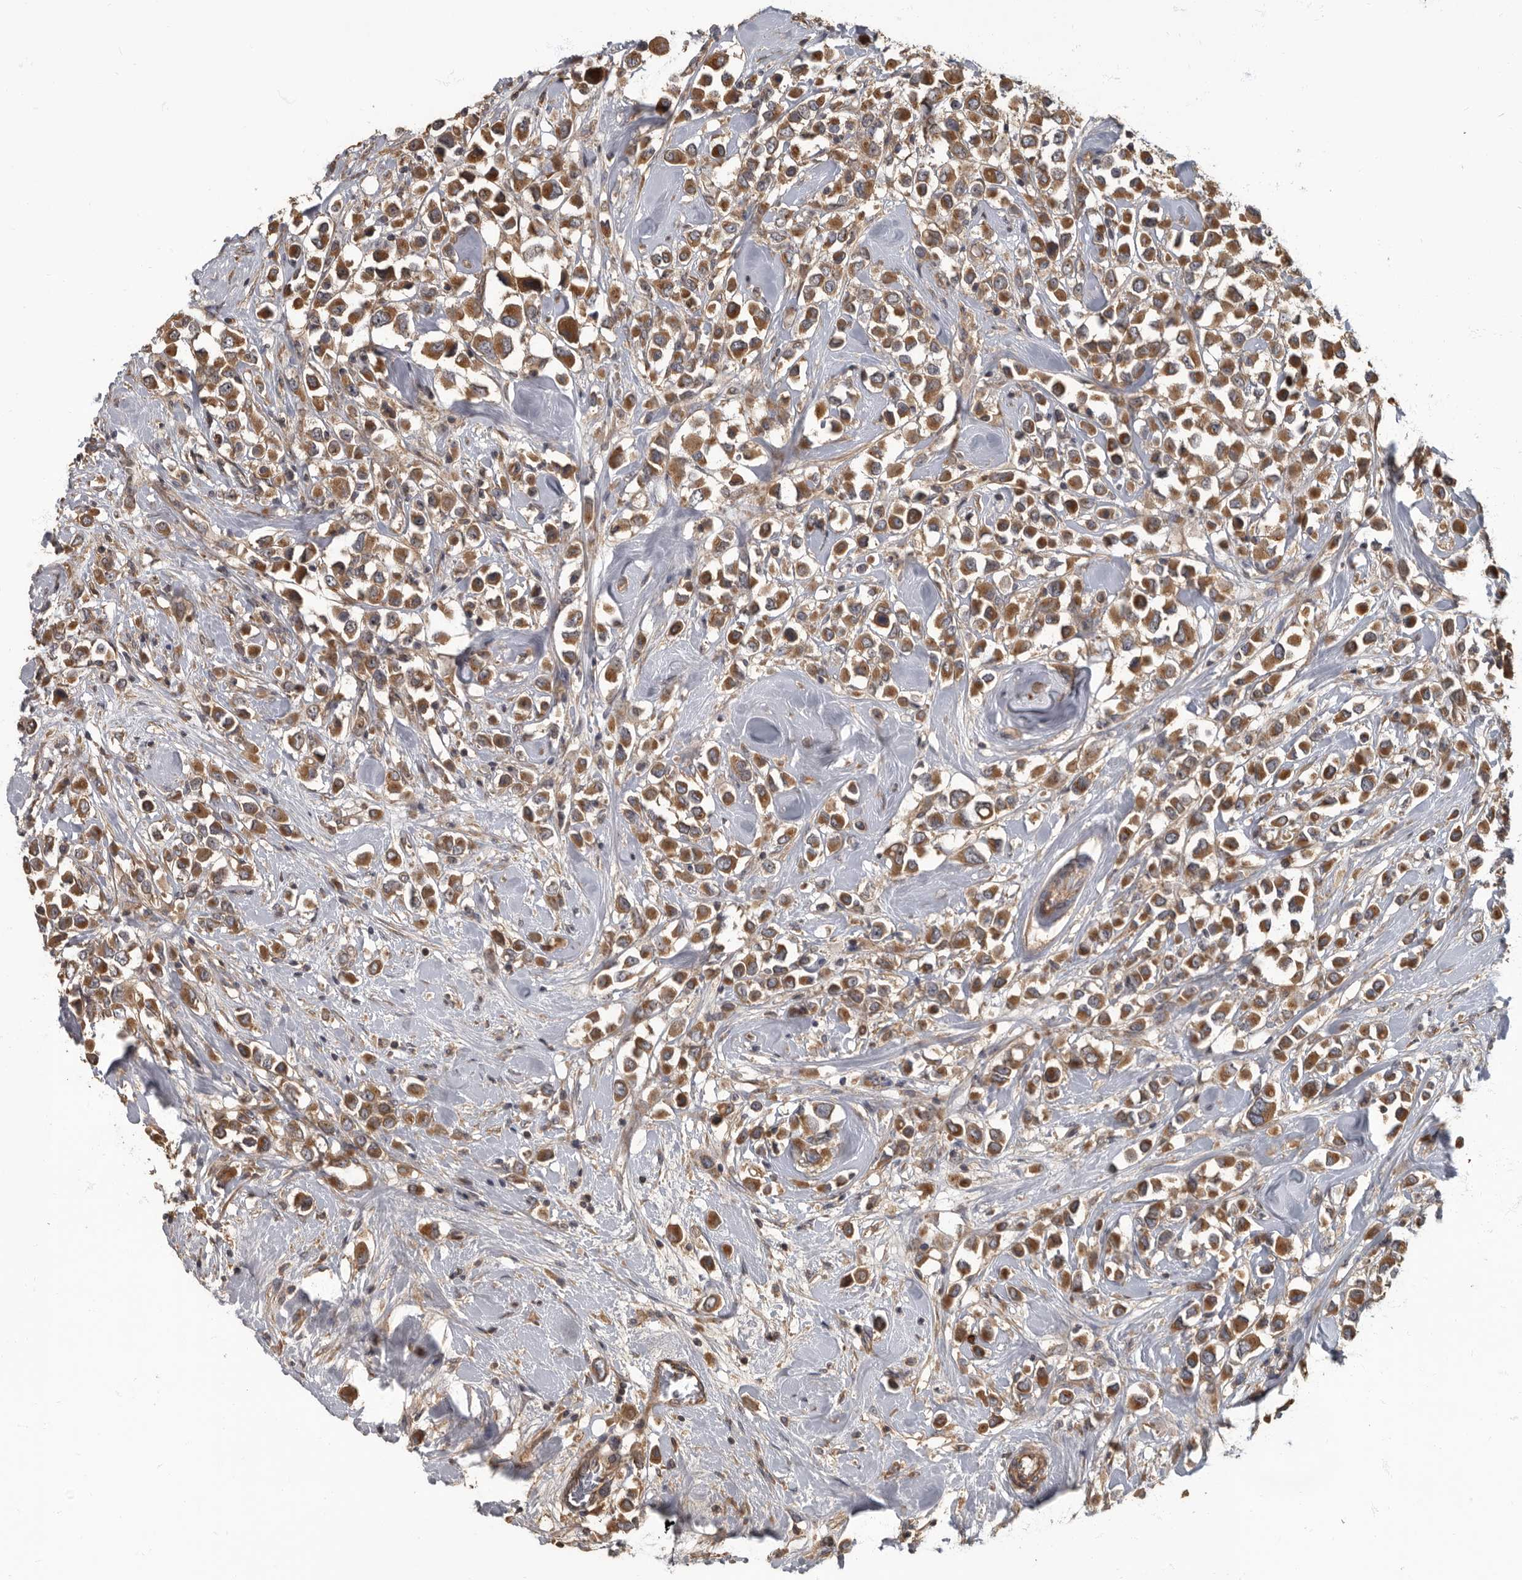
{"staining": {"intensity": "moderate", "quantity": ">75%", "location": "cytoplasmic/membranous"}, "tissue": "breast cancer", "cell_type": "Tumor cells", "image_type": "cancer", "snomed": [{"axis": "morphology", "description": "Duct carcinoma"}, {"axis": "topography", "description": "Breast"}], "caption": "Immunohistochemistry micrograph of neoplastic tissue: breast invasive ductal carcinoma stained using IHC demonstrates medium levels of moderate protein expression localized specifically in the cytoplasmic/membranous of tumor cells, appearing as a cytoplasmic/membranous brown color.", "gene": "DAAM1", "patient": {"sex": "female", "age": 61}}